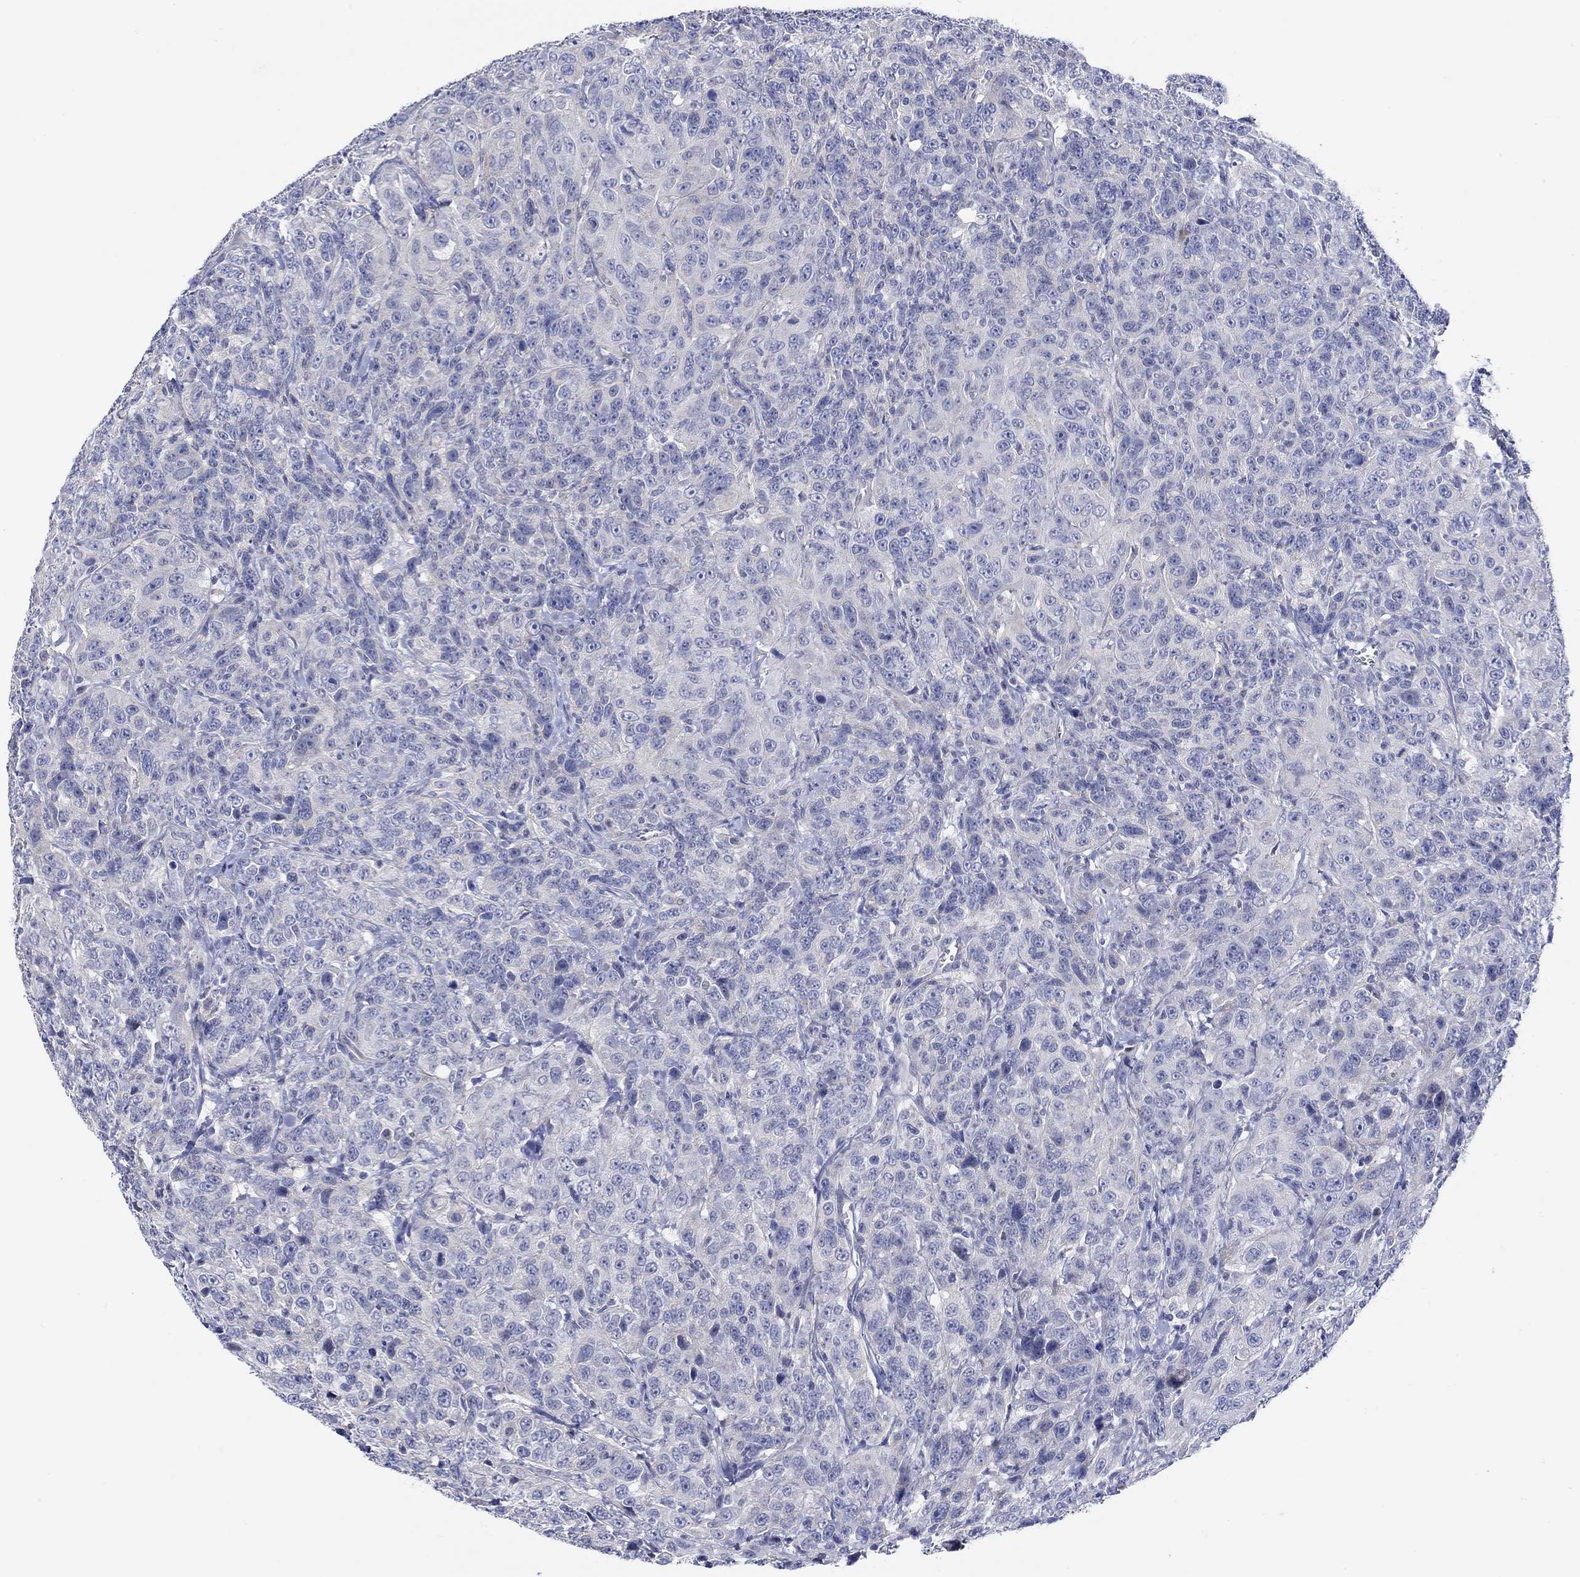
{"staining": {"intensity": "negative", "quantity": "none", "location": "none"}, "tissue": "urothelial cancer", "cell_type": "Tumor cells", "image_type": "cancer", "snomed": [{"axis": "morphology", "description": "Urothelial carcinoma, NOS"}, {"axis": "morphology", "description": "Urothelial carcinoma, High grade"}, {"axis": "topography", "description": "Urinary bladder"}], "caption": "Immunohistochemistry of human urothelial cancer exhibits no positivity in tumor cells.", "gene": "KRT222", "patient": {"sex": "female", "age": 73}}